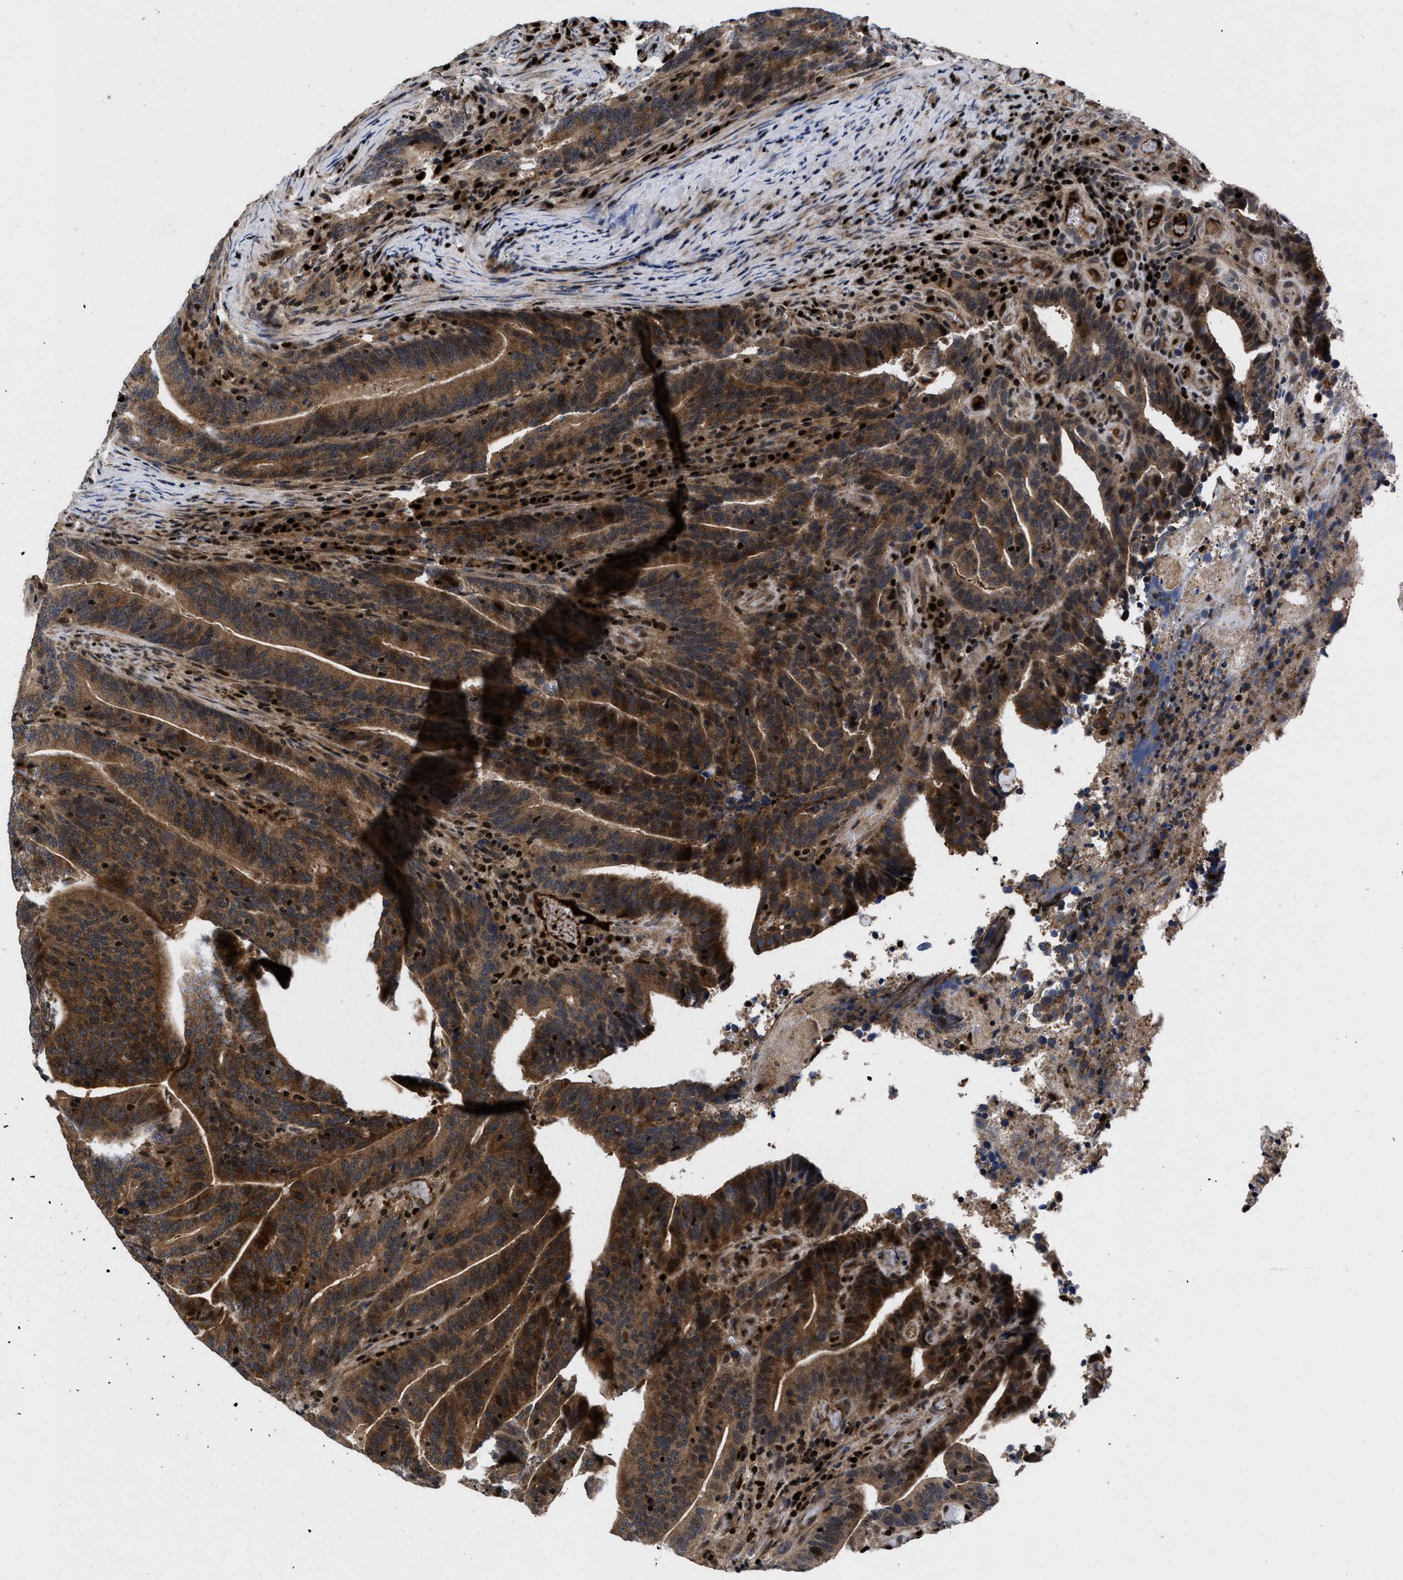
{"staining": {"intensity": "moderate", "quantity": ">75%", "location": "cytoplasmic/membranous"}, "tissue": "colorectal cancer", "cell_type": "Tumor cells", "image_type": "cancer", "snomed": [{"axis": "morphology", "description": "Adenocarcinoma, NOS"}, {"axis": "topography", "description": "Colon"}], "caption": "Immunohistochemical staining of colorectal cancer shows medium levels of moderate cytoplasmic/membranous expression in about >75% of tumor cells. (DAB (3,3'-diaminobenzidine) IHC with brightfield microscopy, high magnification).", "gene": "FAM200A", "patient": {"sex": "female", "age": 66}}